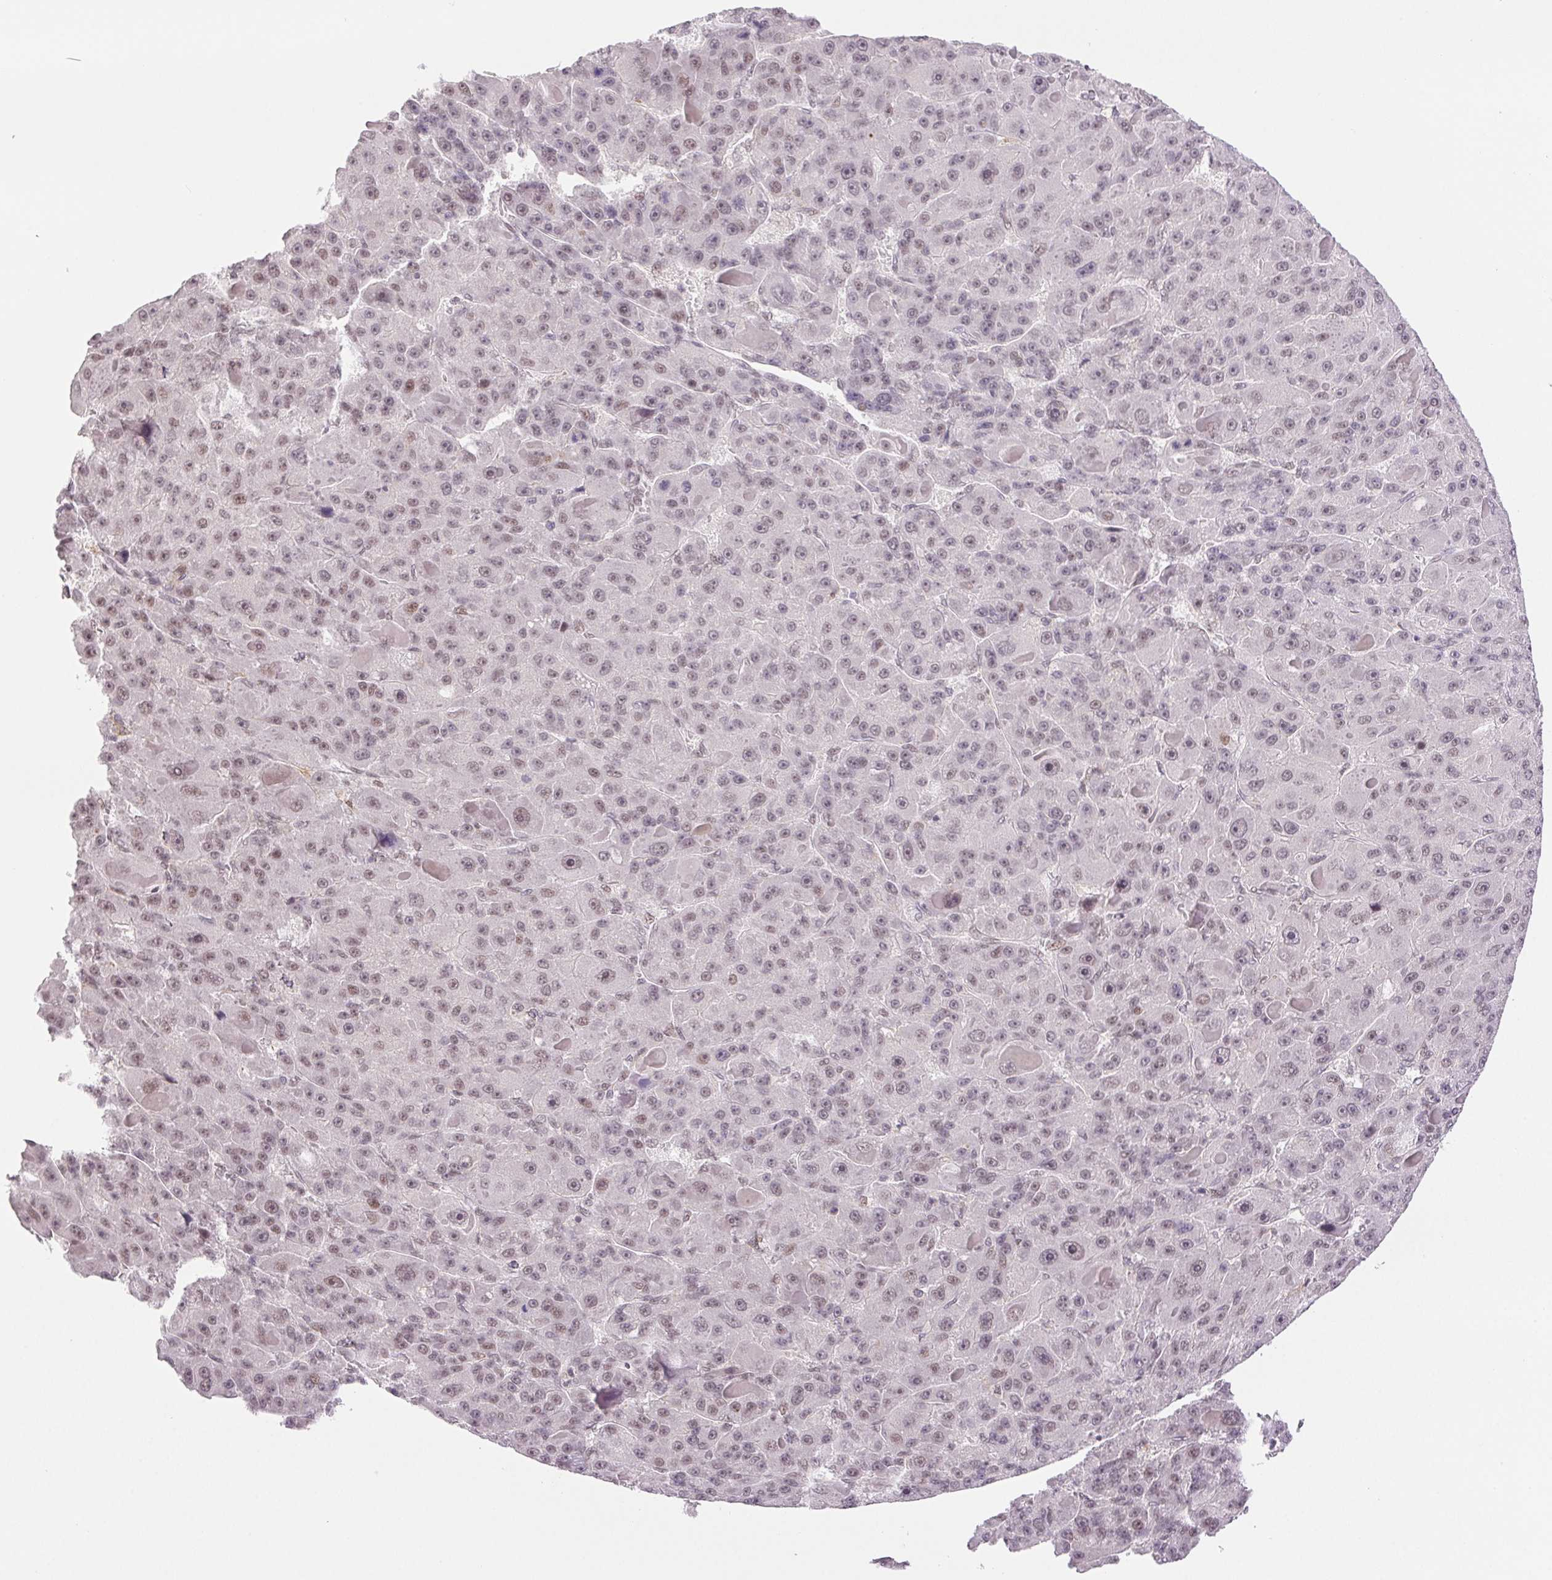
{"staining": {"intensity": "moderate", "quantity": "25%-75%", "location": "nuclear"}, "tissue": "liver cancer", "cell_type": "Tumor cells", "image_type": "cancer", "snomed": [{"axis": "morphology", "description": "Carcinoma, Hepatocellular, NOS"}, {"axis": "topography", "description": "Liver"}], "caption": "Tumor cells exhibit moderate nuclear positivity in approximately 25%-75% of cells in liver hepatocellular carcinoma.", "gene": "PRPF18", "patient": {"sex": "male", "age": 76}}